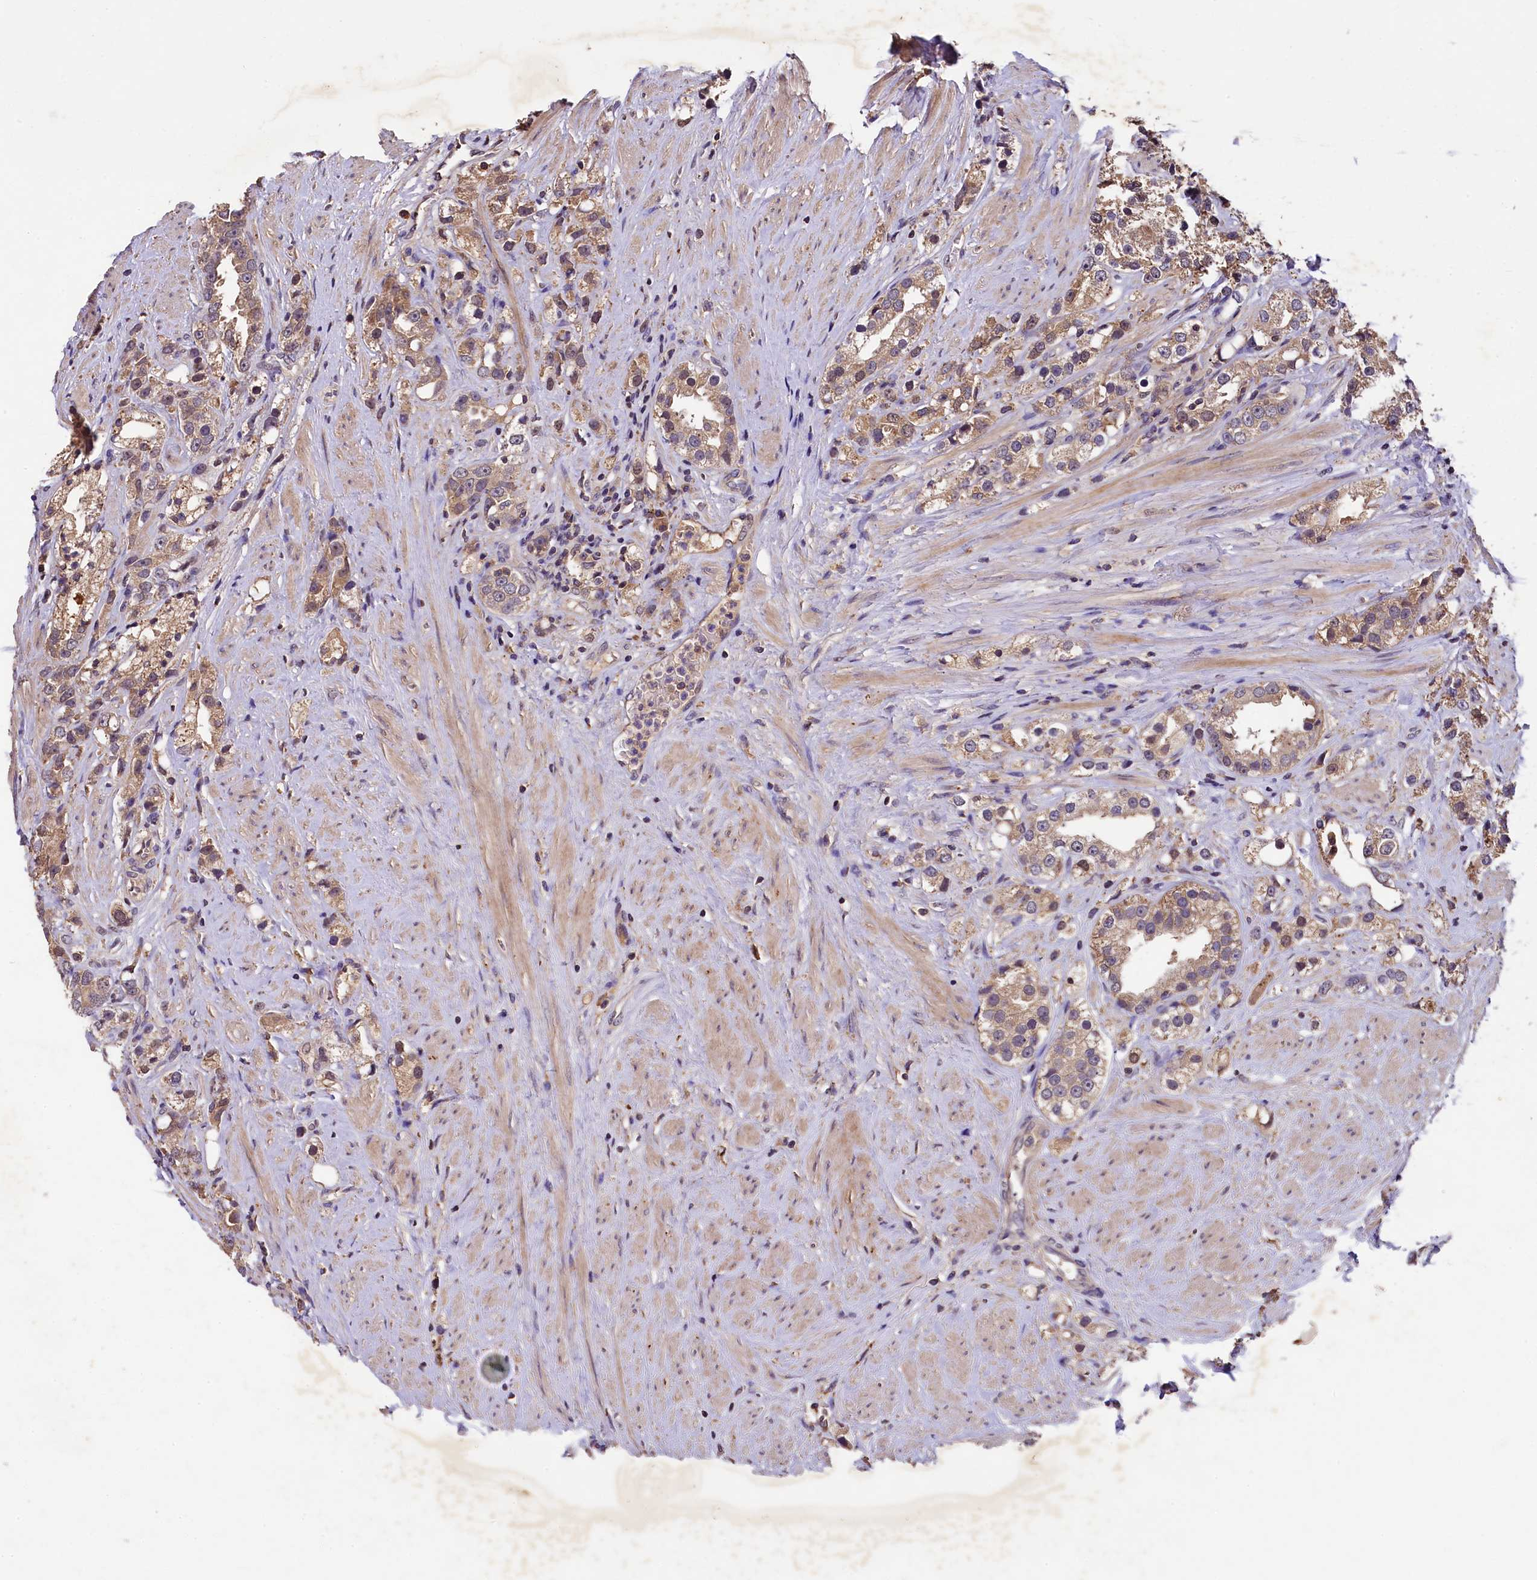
{"staining": {"intensity": "moderate", "quantity": ">75%", "location": "cytoplasmic/membranous"}, "tissue": "prostate cancer", "cell_type": "Tumor cells", "image_type": "cancer", "snomed": [{"axis": "morphology", "description": "Adenocarcinoma, NOS"}, {"axis": "topography", "description": "Prostate"}], "caption": "Tumor cells reveal medium levels of moderate cytoplasmic/membranous staining in about >75% of cells in prostate cancer.", "gene": "PLXNB1", "patient": {"sex": "male", "age": 79}}